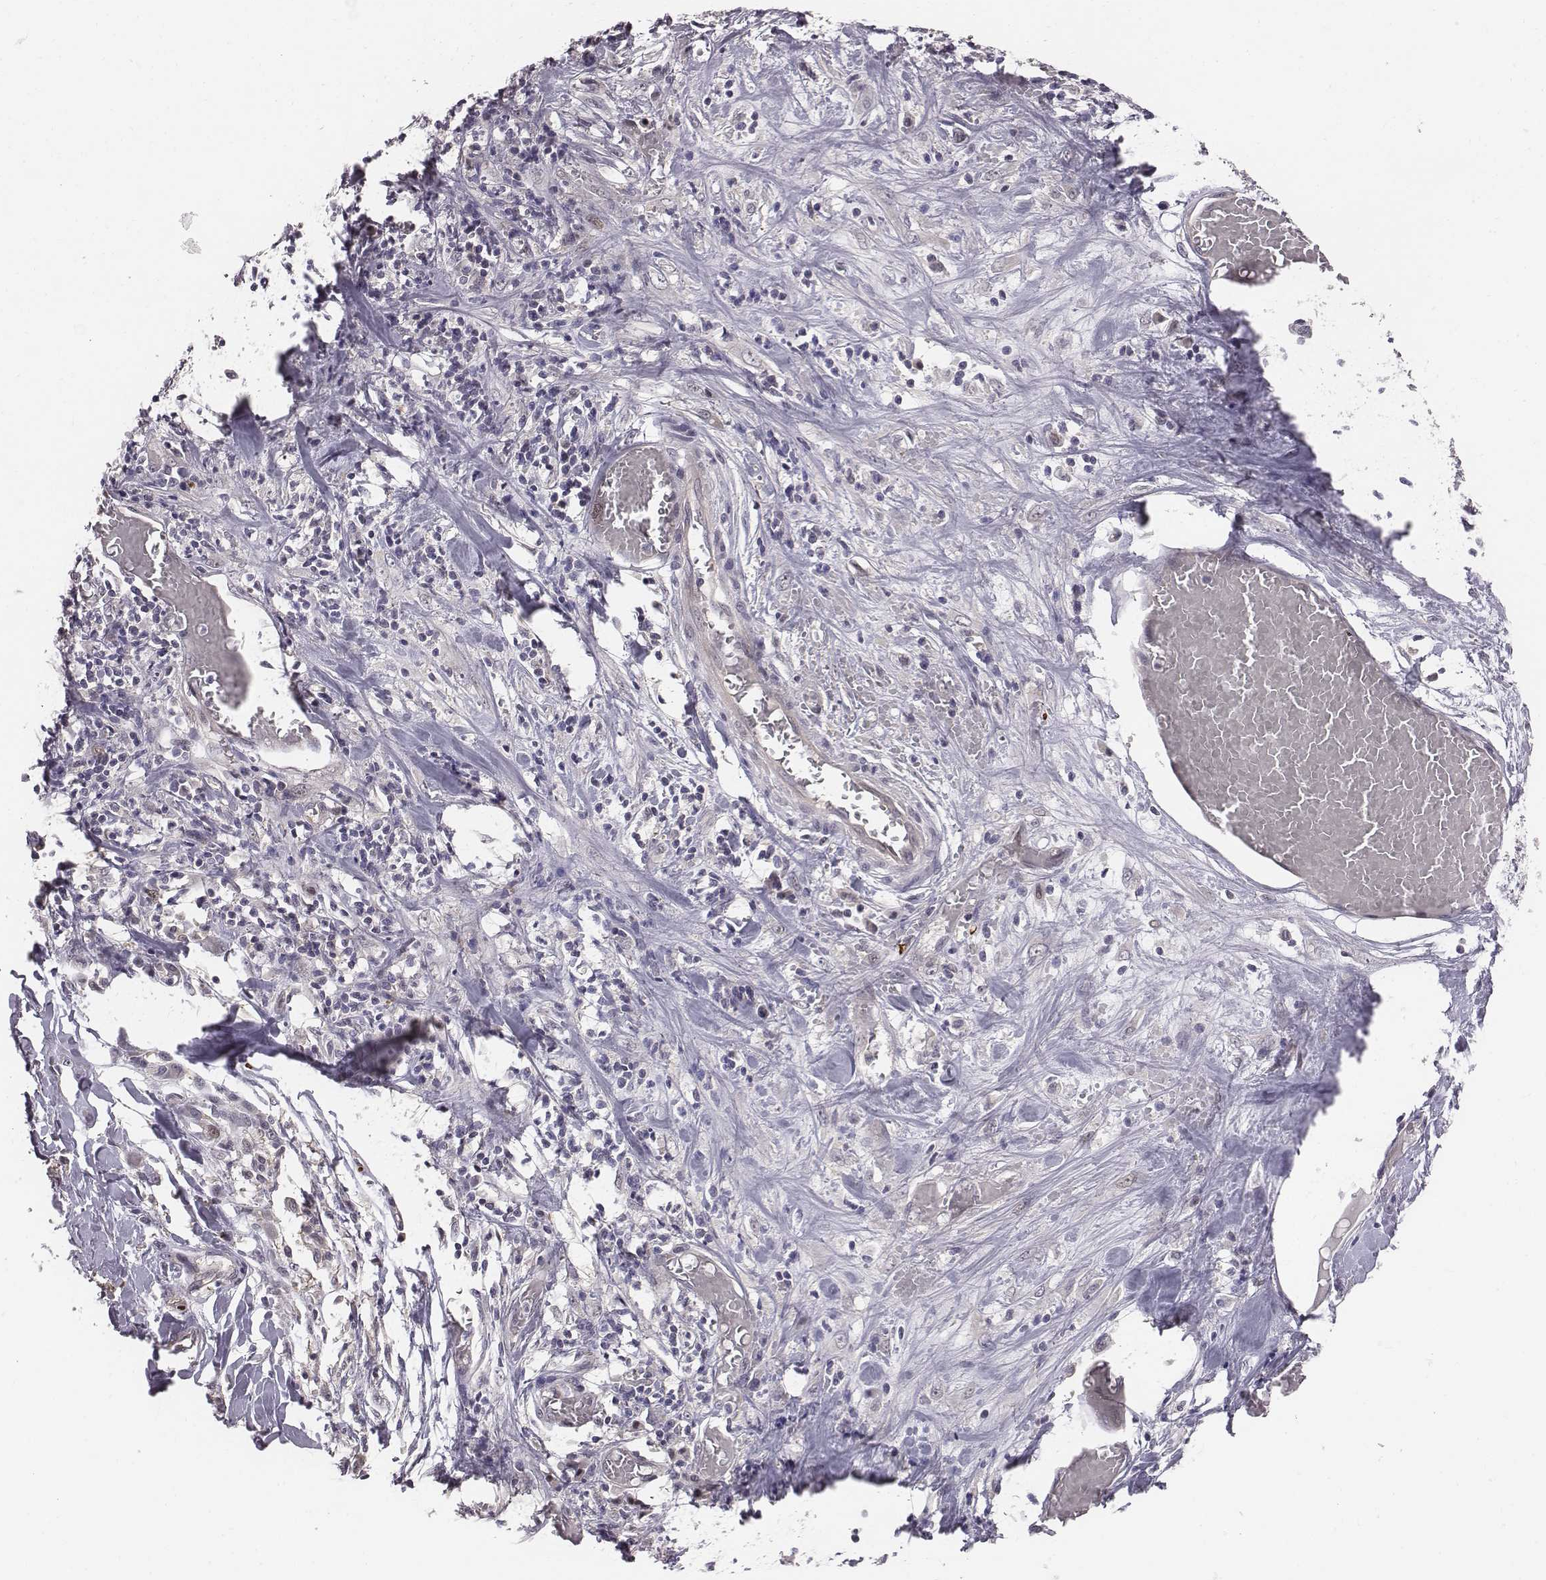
{"staining": {"intensity": "negative", "quantity": "none", "location": "none"}, "tissue": "stomach cancer", "cell_type": "Tumor cells", "image_type": "cancer", "snomed": [{"axis": "morphology", "description": "Adenocarcinoma, NOS"}, {"axis": "topography", "description": "Stomach, upper"}], "caption": "This histopathology image is of stomach cancer stained with immunohistochemistry to label a protein in brown with the nuclei are counter-stained blue. There is no expression in tumor cells. (Immunohistochemistry, brightfield microscopy, high magnification).", "gene": "SMURF2", "patient": {"sex": "male", "age": 68}}